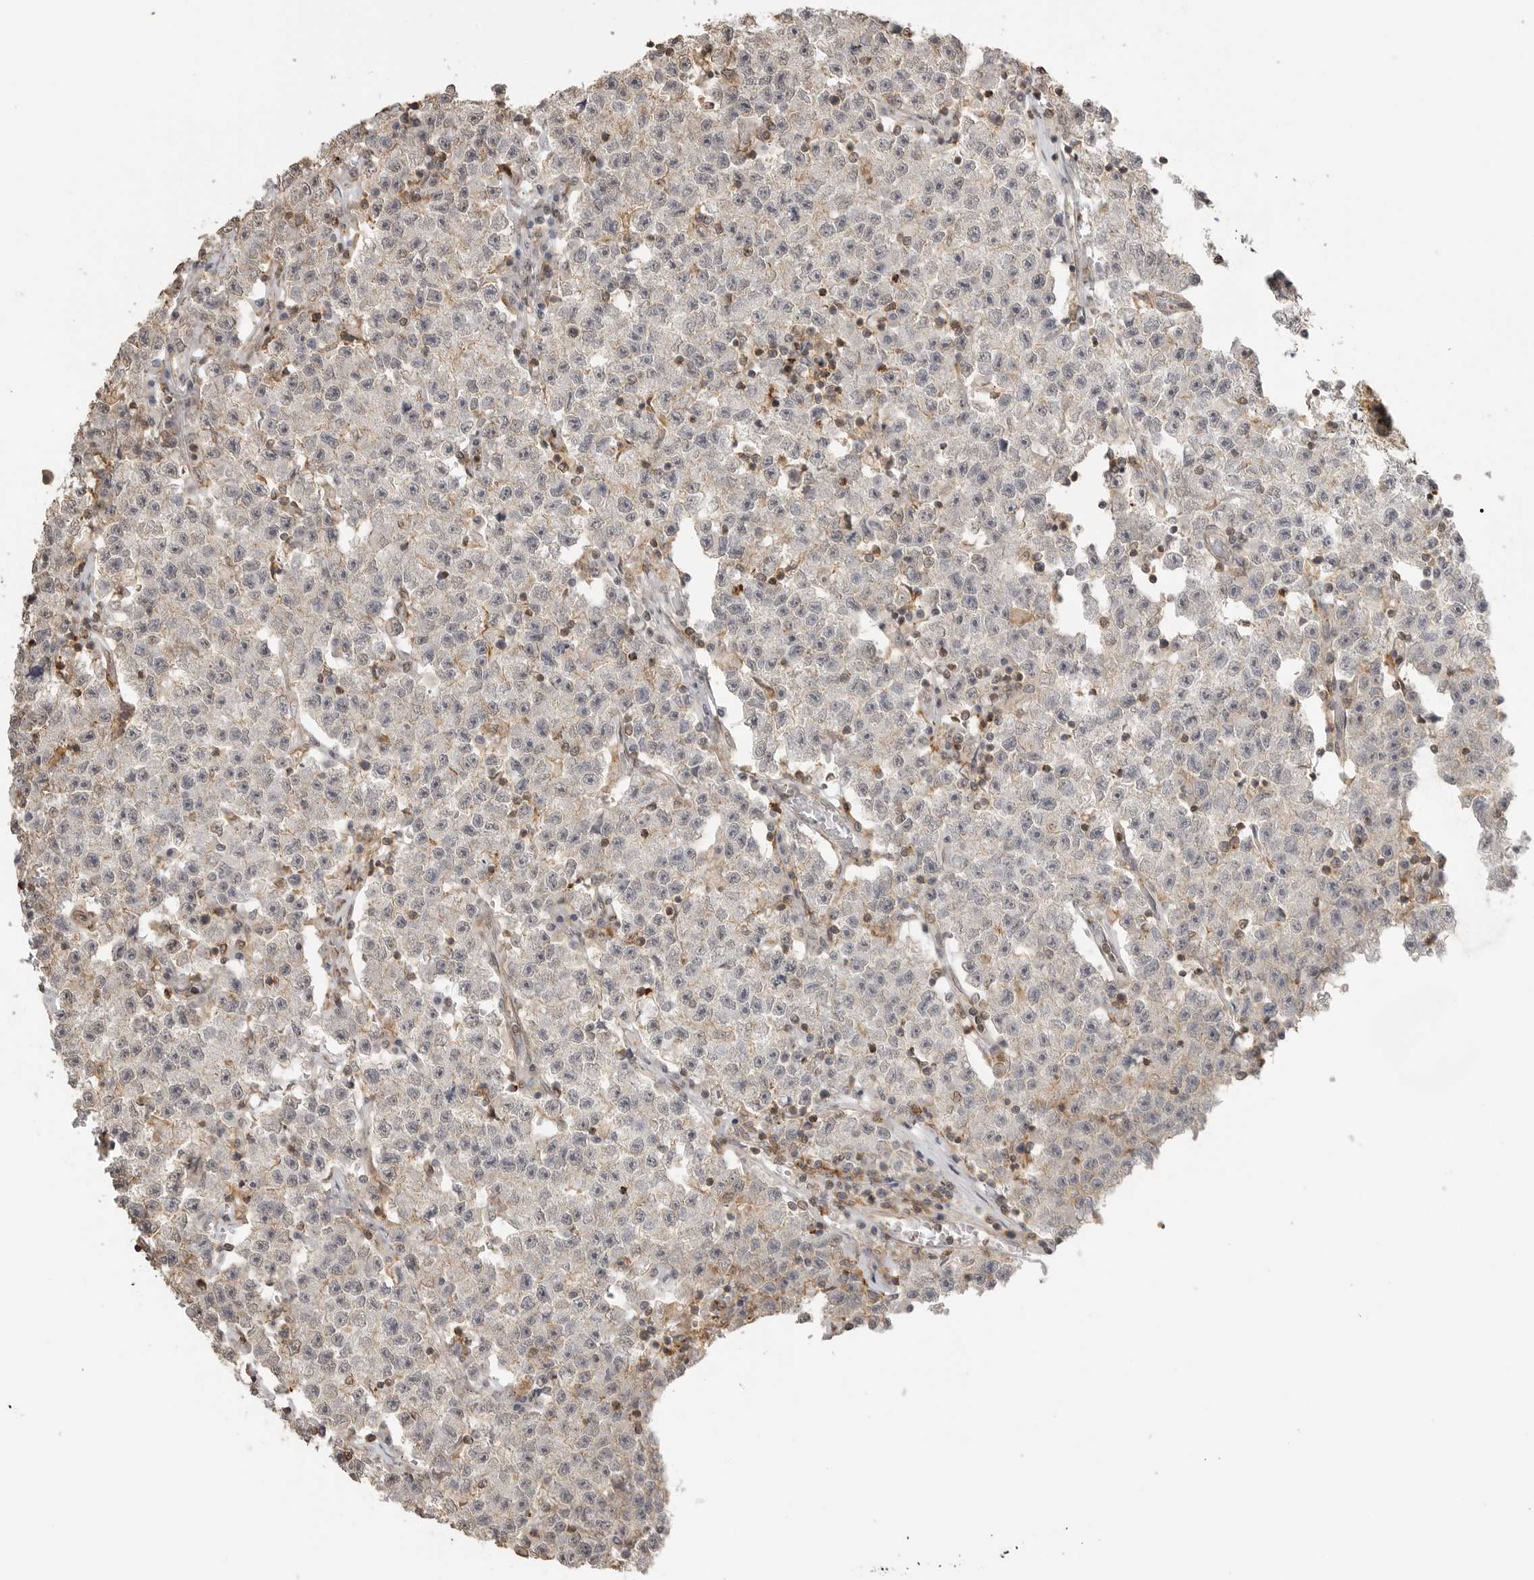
{"staining": {"intensity": "negative", "quantity": "none", "location": "none"}, "tissue": "testis cancer", "cell_type": "Tumor cells", "image_type": "cancer", "snomed": [{"axis": "morphology", "description": "Seminoma, NOS"}, {"axis": "topography", "description": "Testis"}], "caption": "Testis seminoma stained for a protein using immunohistochemistry exhibits no positivity tumor cells.", "gene": "GPC2", "patient": {"sex": "male", "age": 22}}